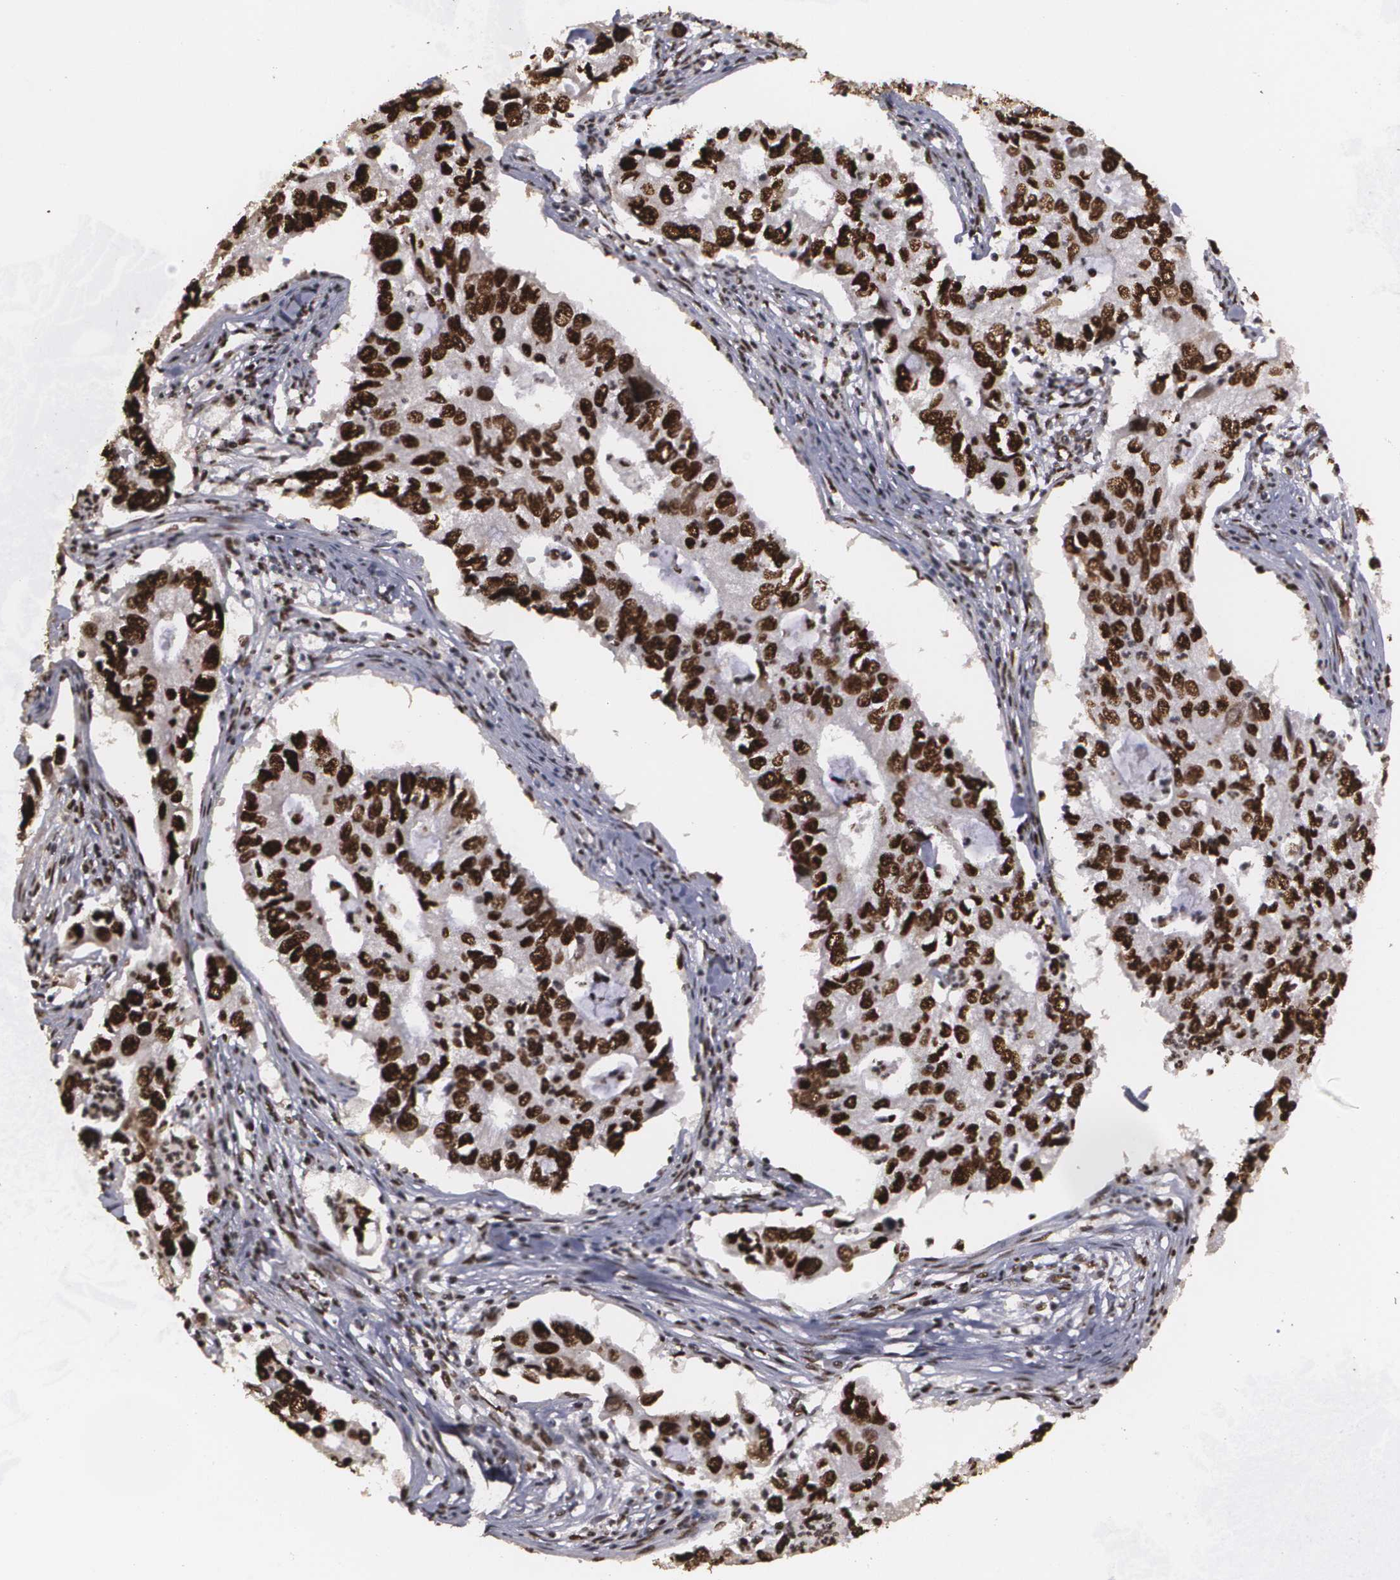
{"staining": {"intensity": "strong", "quantity": ">75%", "location": "nuclear"}, "tissue": "lung cancer", "cell_type": "Tumor cells", "image_type": "cancer", "snomed": [{"axis": "morphology", "description": "Adenocarcinoma, NOS"}, {"axis": "topography", "description": "Lung"}], "caption": "The histopathology image reveals a brown stain indicating the presence of a protein in the nuclear of tumor cells in lung cancer. The protein is shown in brown color, while the nuclei are stained blue.", "gene": "RCOR1", "patient": {"sex": "male", "age": 48}}